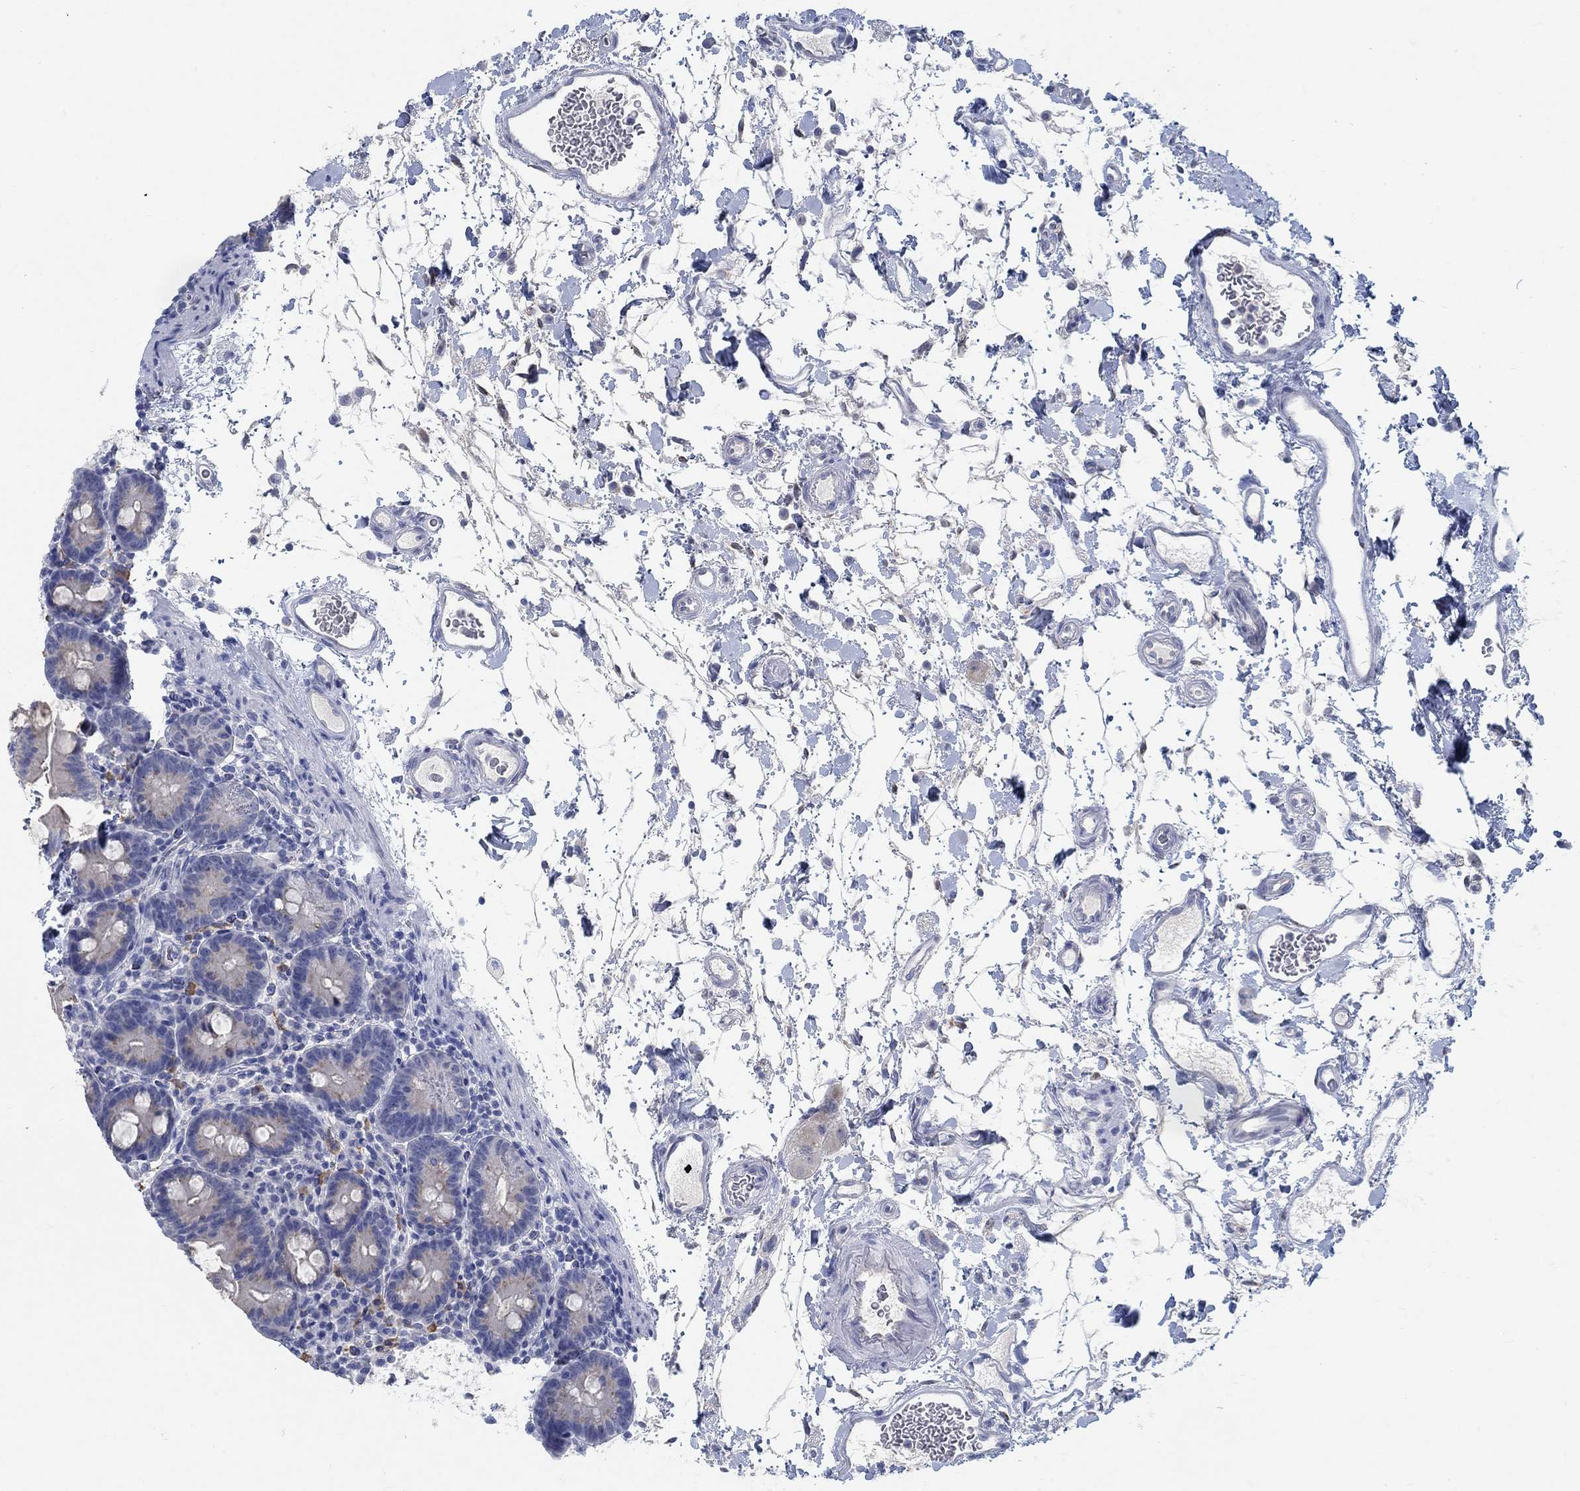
{"staining": {"intensity": "moderate", "quantity": "<25%", "location": "cytoplasmic/membranous"}, "tissue": "small intestine", "cell_type": "Glandular cells", "image_type": "normal", "snomed": [{"axis": "morphology", "description": "Normal tissue, NOS"}, {"axis": "topography", "description": "Small intestine"}], "caption": "This histopathology image exhibits normal small intestine stained with immunohistochemistry to label a protein in brown. The cytoplasmic/membranous of glandular cells show moderate positivity for the protein. Nuclei are counter-stained blue.", "gene": "TEKT4", "patient": {"sex": "female", "age": 44}}